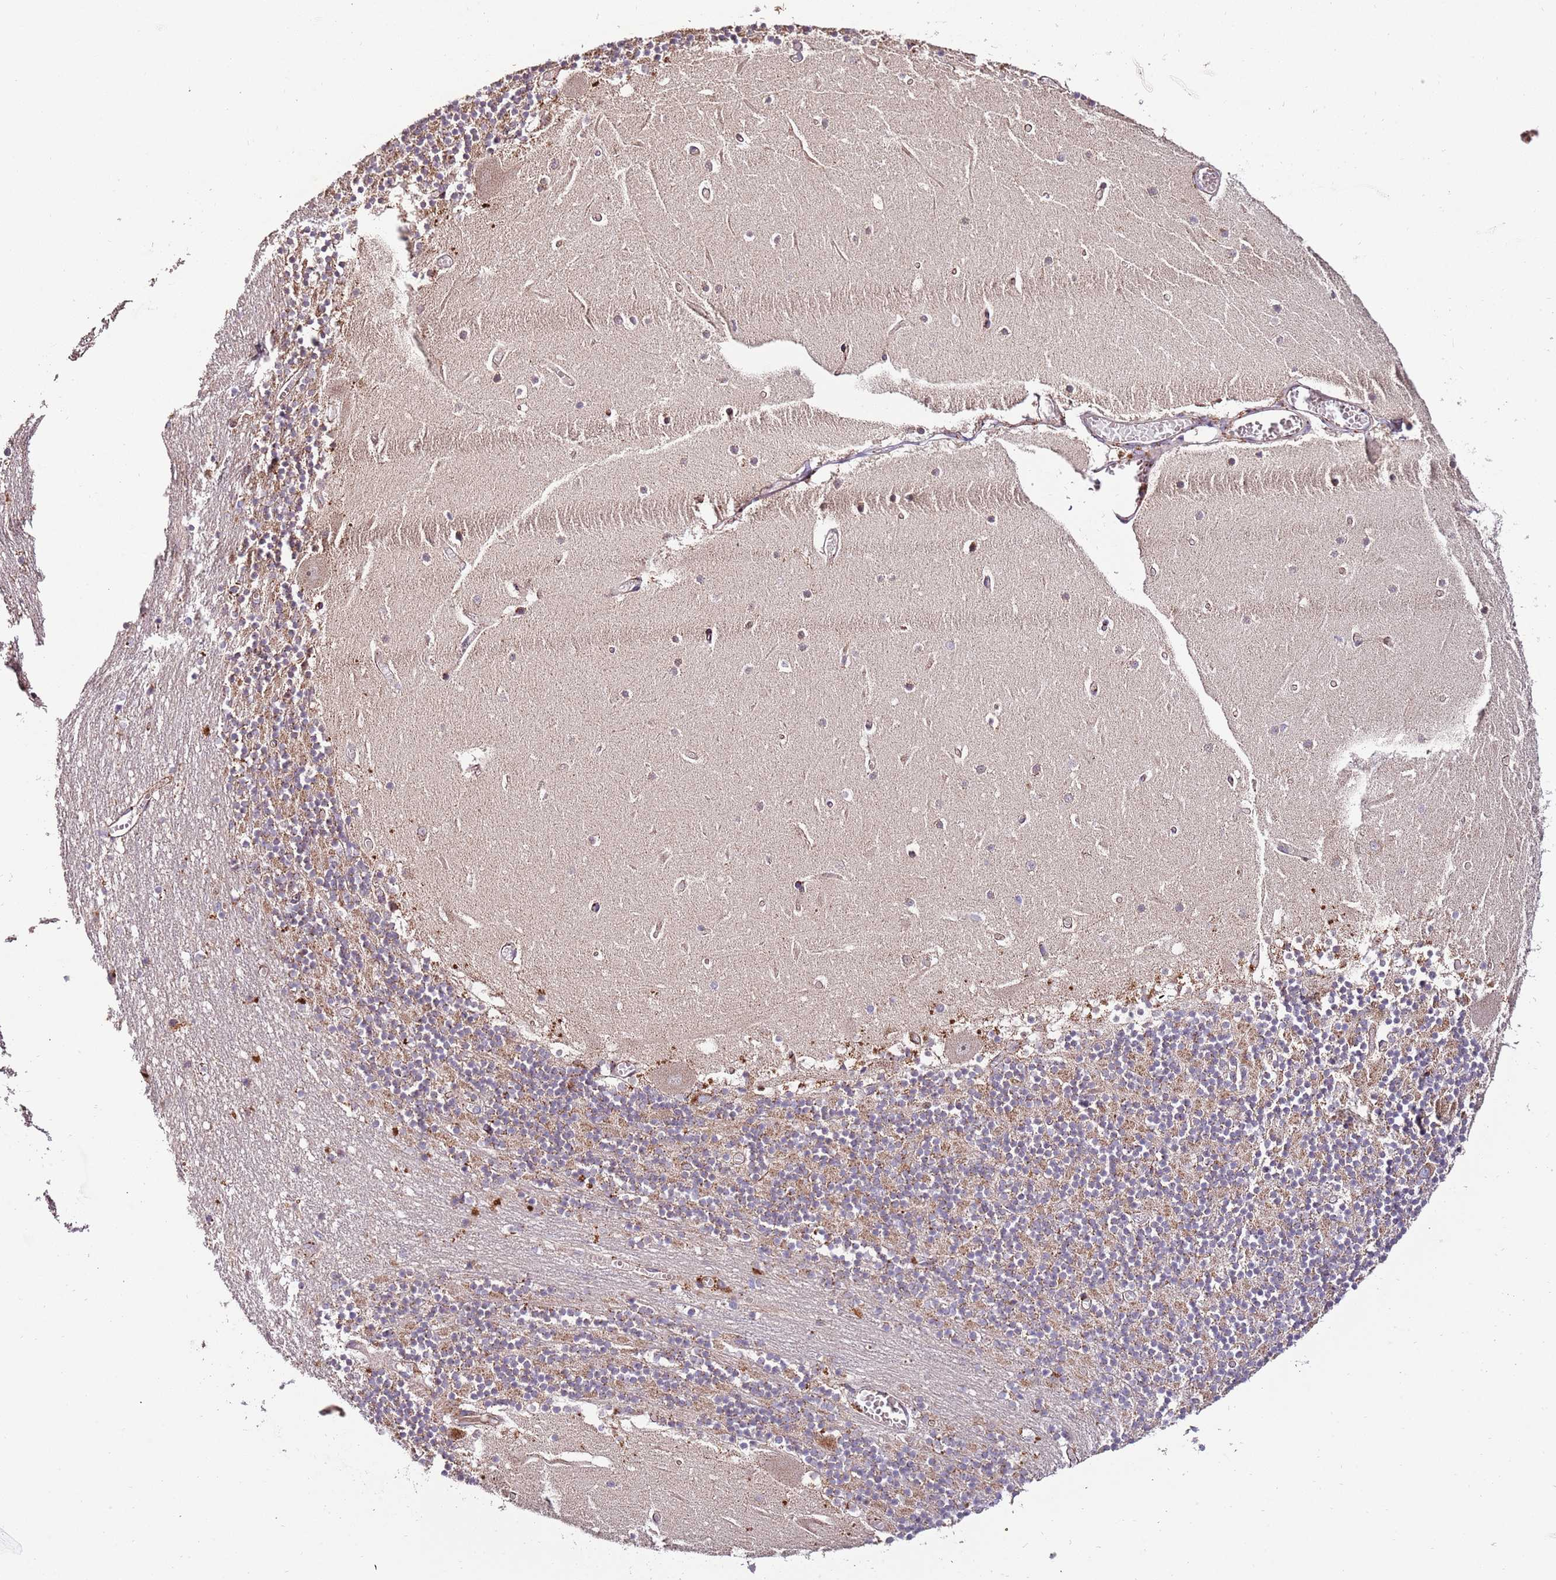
{"staining": {"intensity": "weak", "quantity": "25%-75%", "location": "cytoplasmic/membranous"}, "tissue": "cerebellum", "cell_type": "Cells in granular layer", "image_type": "normal", "snomed": [{"axis": "morphology", "description": "Normal tissue, NOS"}, {"axis": "topography", "description": "Cerebellum"}], "caption": "Cerebellum stained with DAB immunohistochemistry (IHC) displays low levels of weak cytoplasmic/membranous expression in about 25%-75% of cells in granular layer. (Stains: DAB (3,3'-diaminobenzidine) in brown, nuclei in blue, Microscopy: brightfield microscopy at high magnification).", "gene": "DOCK6", "patient": {"sex": "female", "age": 28}}